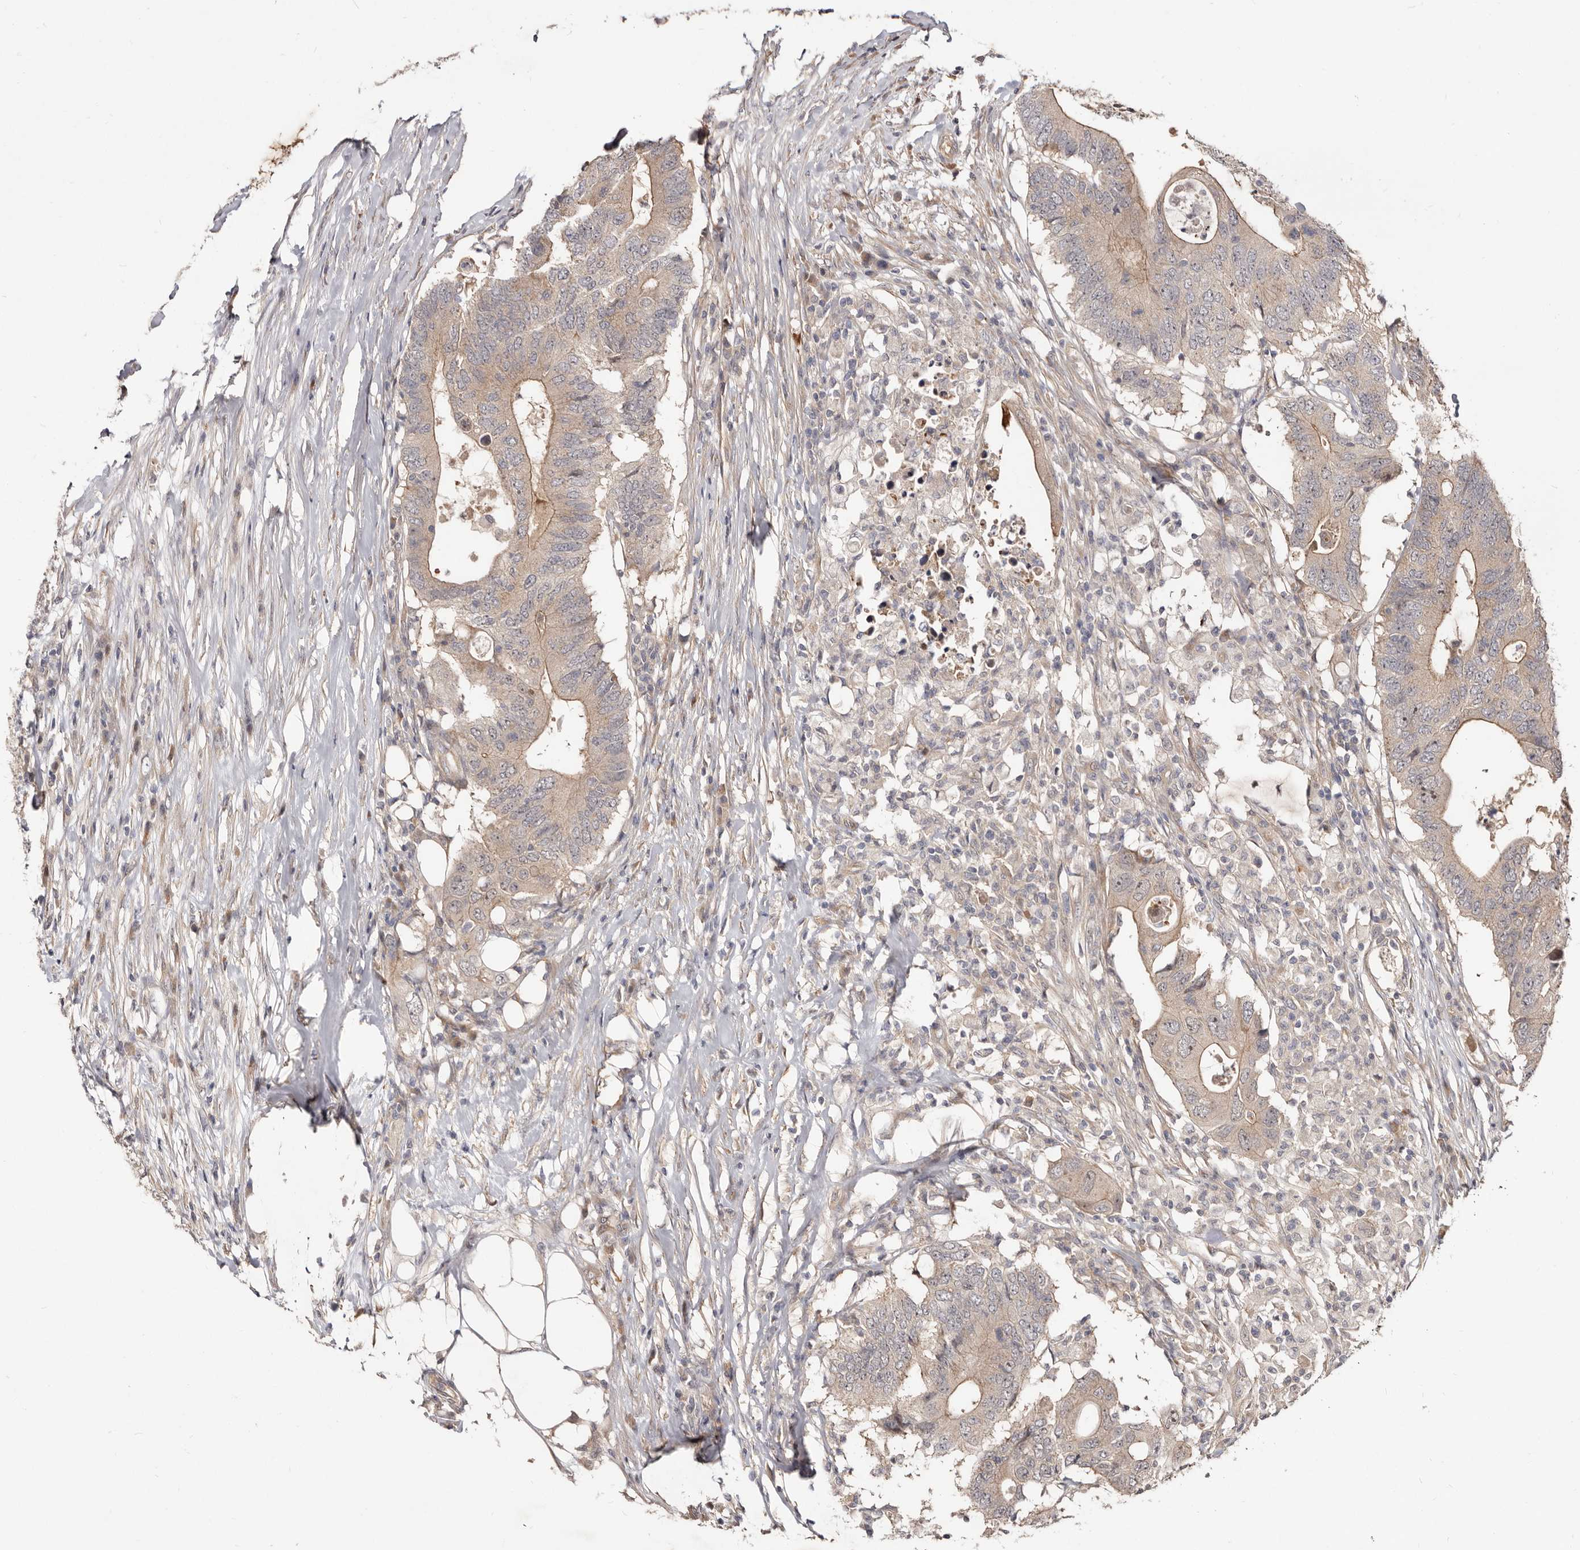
{"staining": {"intensity": "weak", "quantity": ">75%", "location": "cytoplasmic/membranous"}, "tissue": "colorectal cancer", "cell_type": "Tumor cells", "image_type": "cancer", "snomed": [{"axis": "morphology", "description": "Adenocarcinoma, NOS"}, {"axis": "topography", "description": "Colon"}], "caption": "IHC histopathology image of neoplastic tissue: adenocarcinoma (colorectal) stained using IHC exhibits low levels of weak protein expression localized specifically in the cytoplasmic/membranous of tumor cells, appearing as a cytoplasmic/membranous brown color.", "gene": "GPATCH4", "patient": {"sex": "male", "age": 71}}